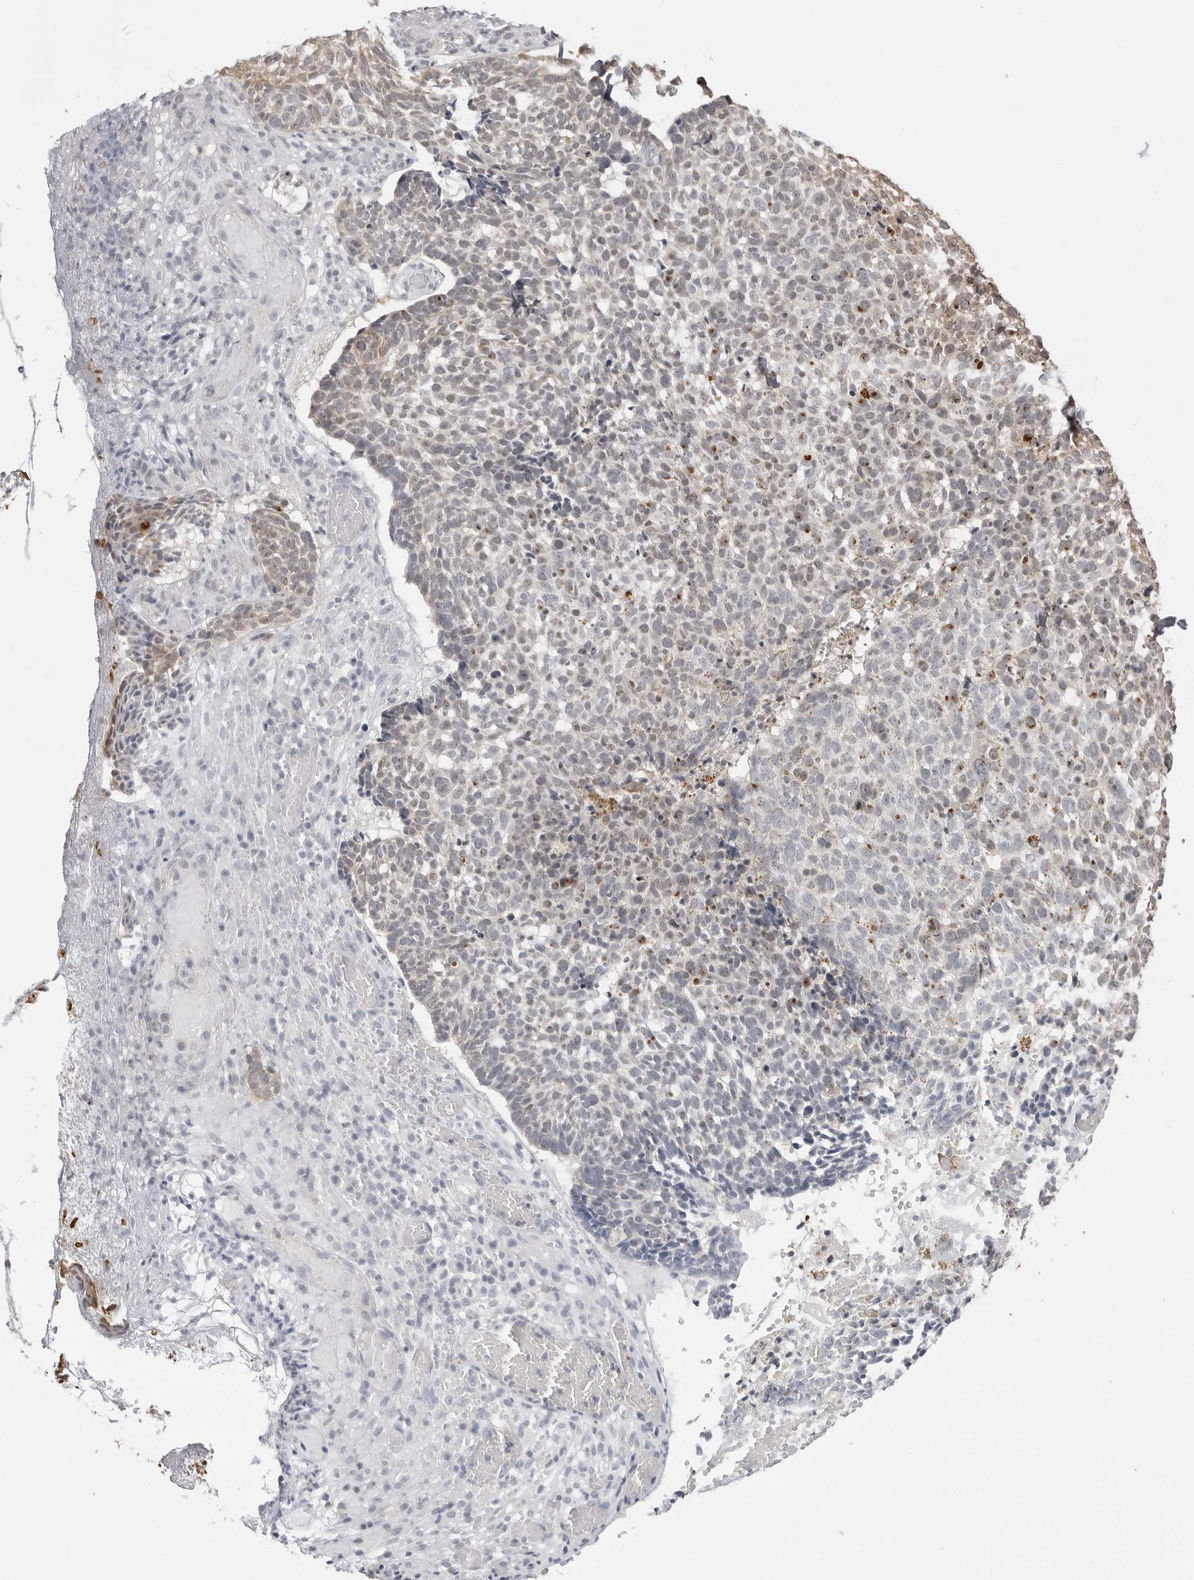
{"staining": {"intensity": "negative", "quantity": "none", "location": "none"}, "tissue": "skin cancer", "cell_type": "Tumor cells", "image_type": "cancer", "snomed": [{"axis": "morphology", "description": "Basal cell carcinoma"}, {"axis": "topography", "description": "Skin"}], "caption": "Skin cancer (basal cell carcinoma) was stained to show a protein in brown. There is no significant staining in tumor cells.", "gene": "YWHAG", "patient": {"sex": "male", "age": 85}}